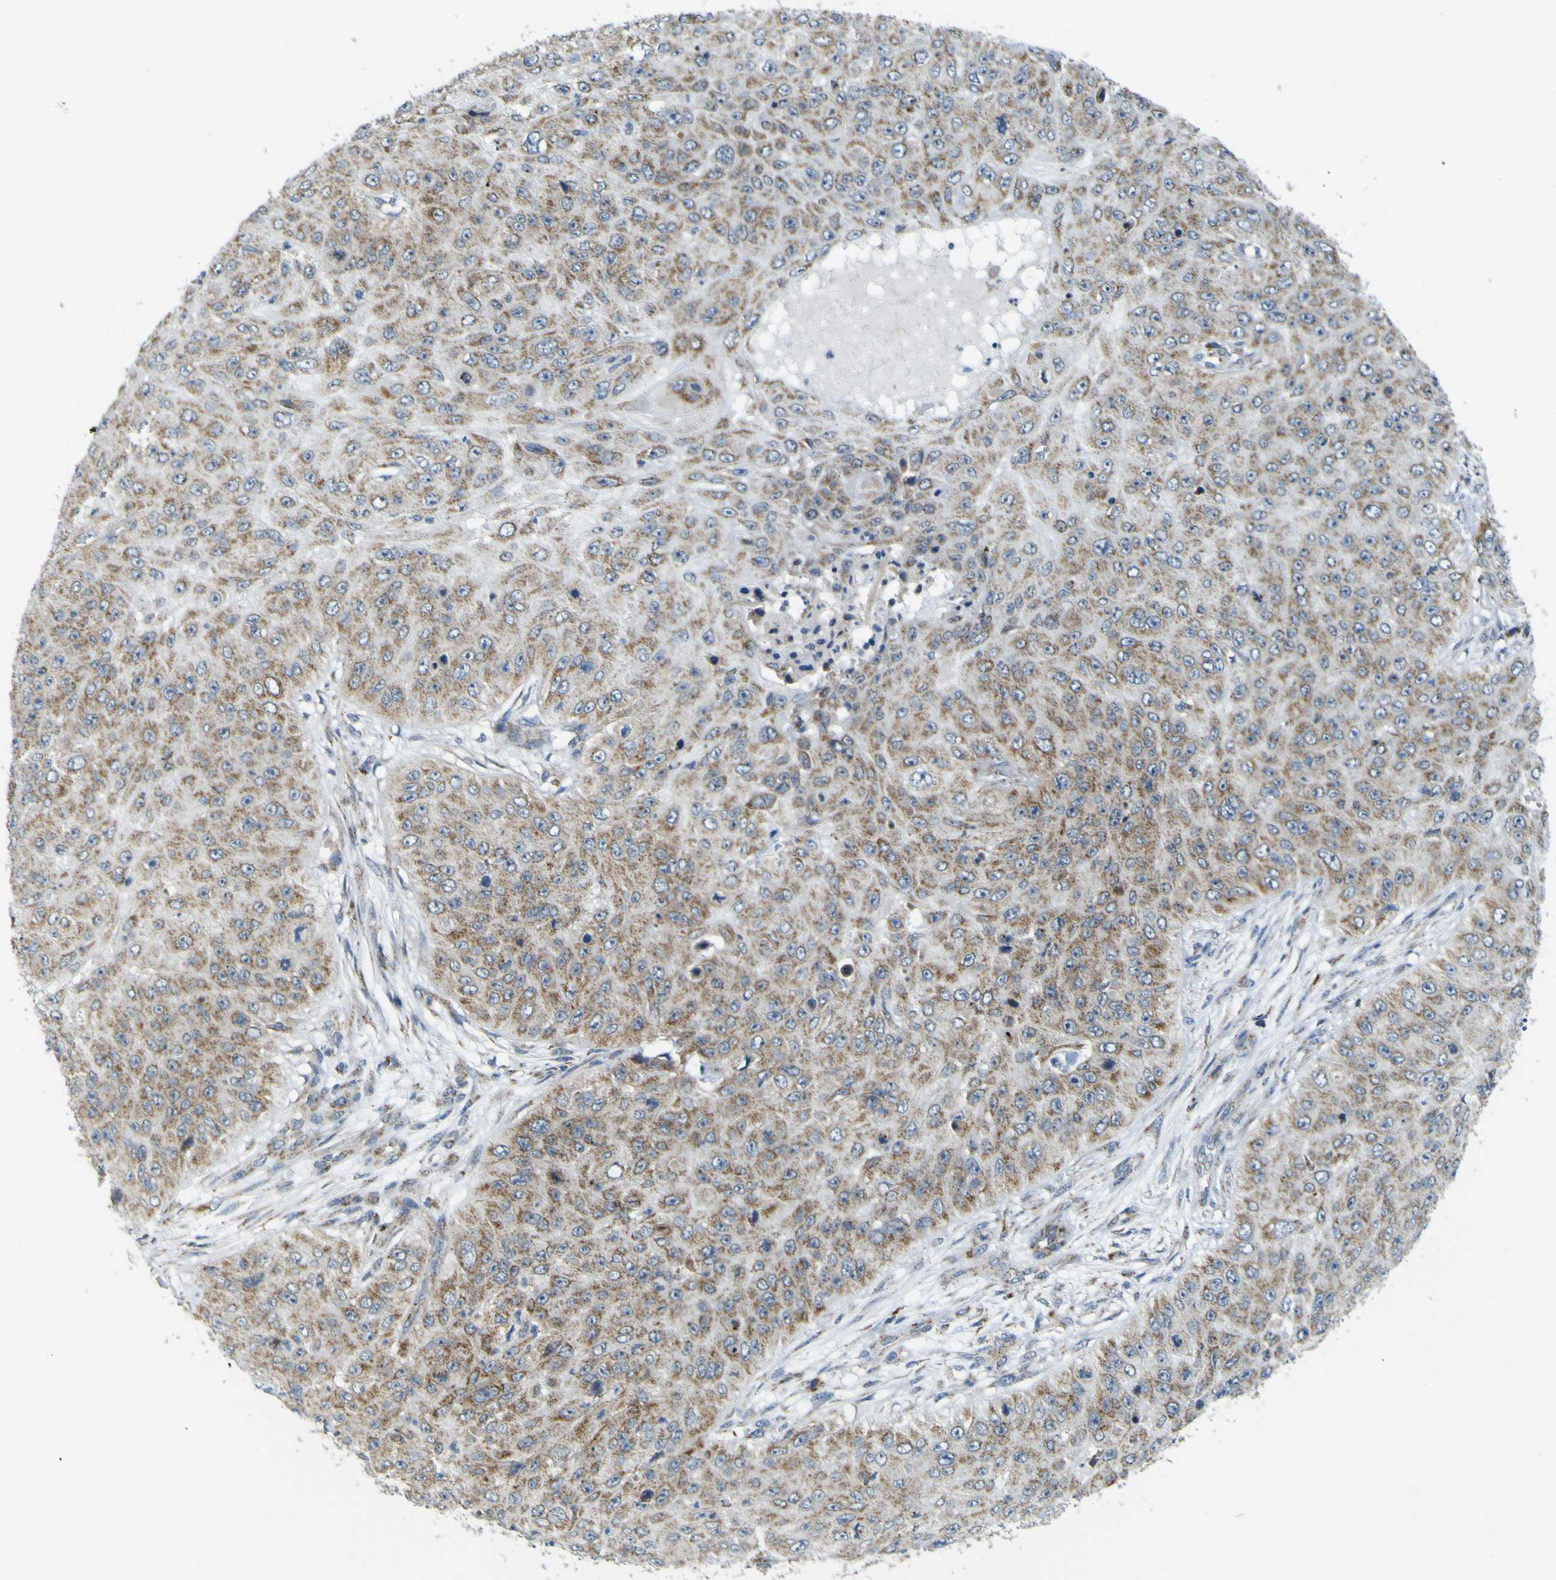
{"staining": {"intensity": "weak", "quantity": ">75%", "location": "cytoplasmic/membranous"}, "tissue": "skin cancer", "cell_type": "Tumor cells", "image_type": "cancer", "snomed": [{"axis": "morphology", "description": "Squamous cell carcinoma, NOS"}, {"axis": "topography", "description": "Skin"}], "caption": "A high-resolution photomicrograph shows IHC staining of skin cancer, which demonstrates weak cytoplasmic/membranous expression in approximately >75% of tumor cells.", "gene": "ACBD5", "patient": {"sex": "female", "age": 80}}